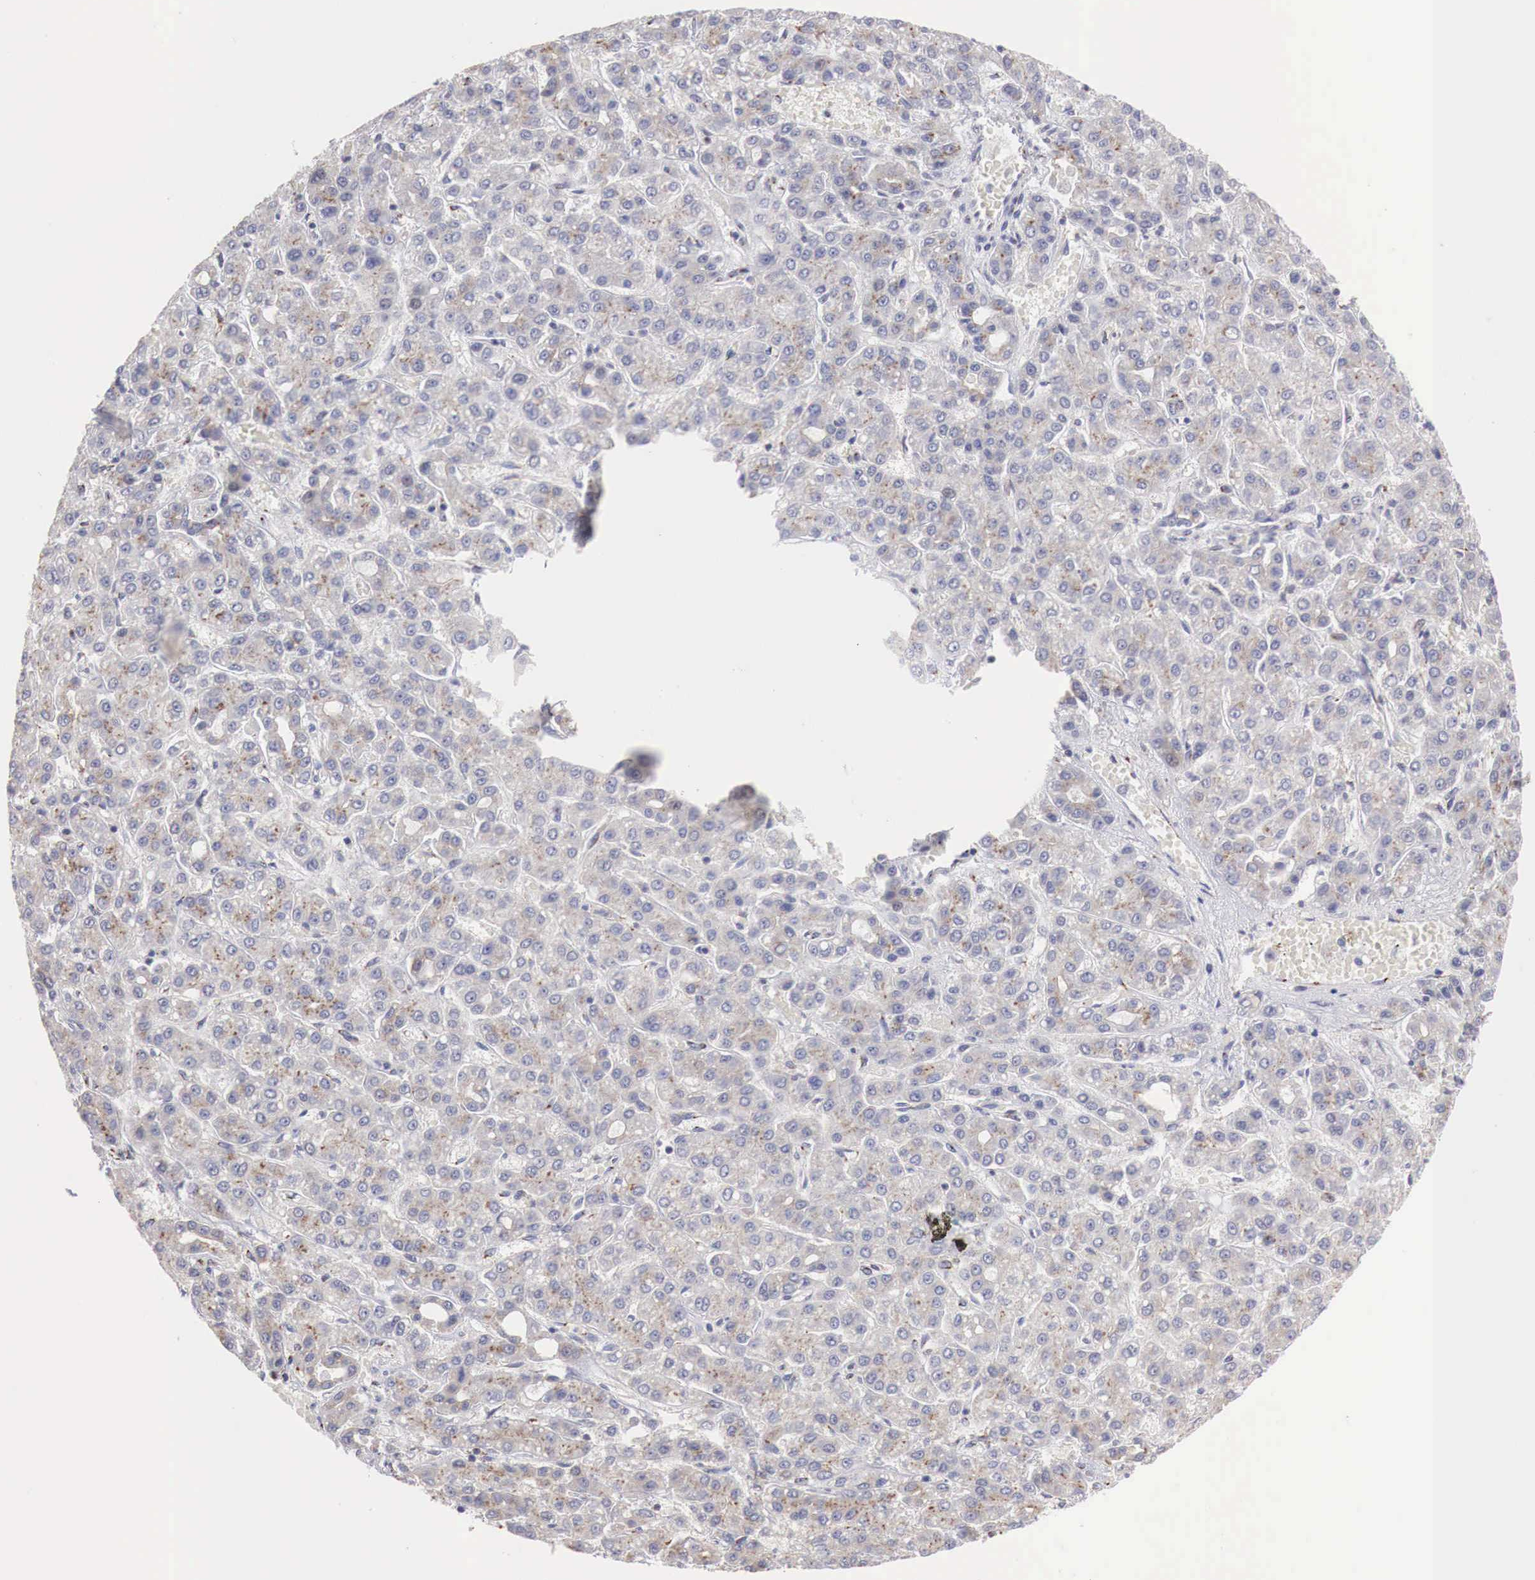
{"staining": {"intensity": "weak", "quantity": "25%-75%", "location": "cytoplasmic/membranous"}, "tissue": "liver cancer", "cell_type": "Tumor cells", "image_type": "cancer", "snomed": [{"axis": "morphology", "description": "Carcinoma, Hepatocellular, NOS"}, {"axis": "topography", "description": "Liver"}], "caption": "Liver cancer tissue exhibits weak cytoplasmic/membranous positivity in about 25%-75% of tumor cells, visualized by immunohistochemistry.", "gene": "SYAP1", "patient": {"sex": "male", "age": 69}}